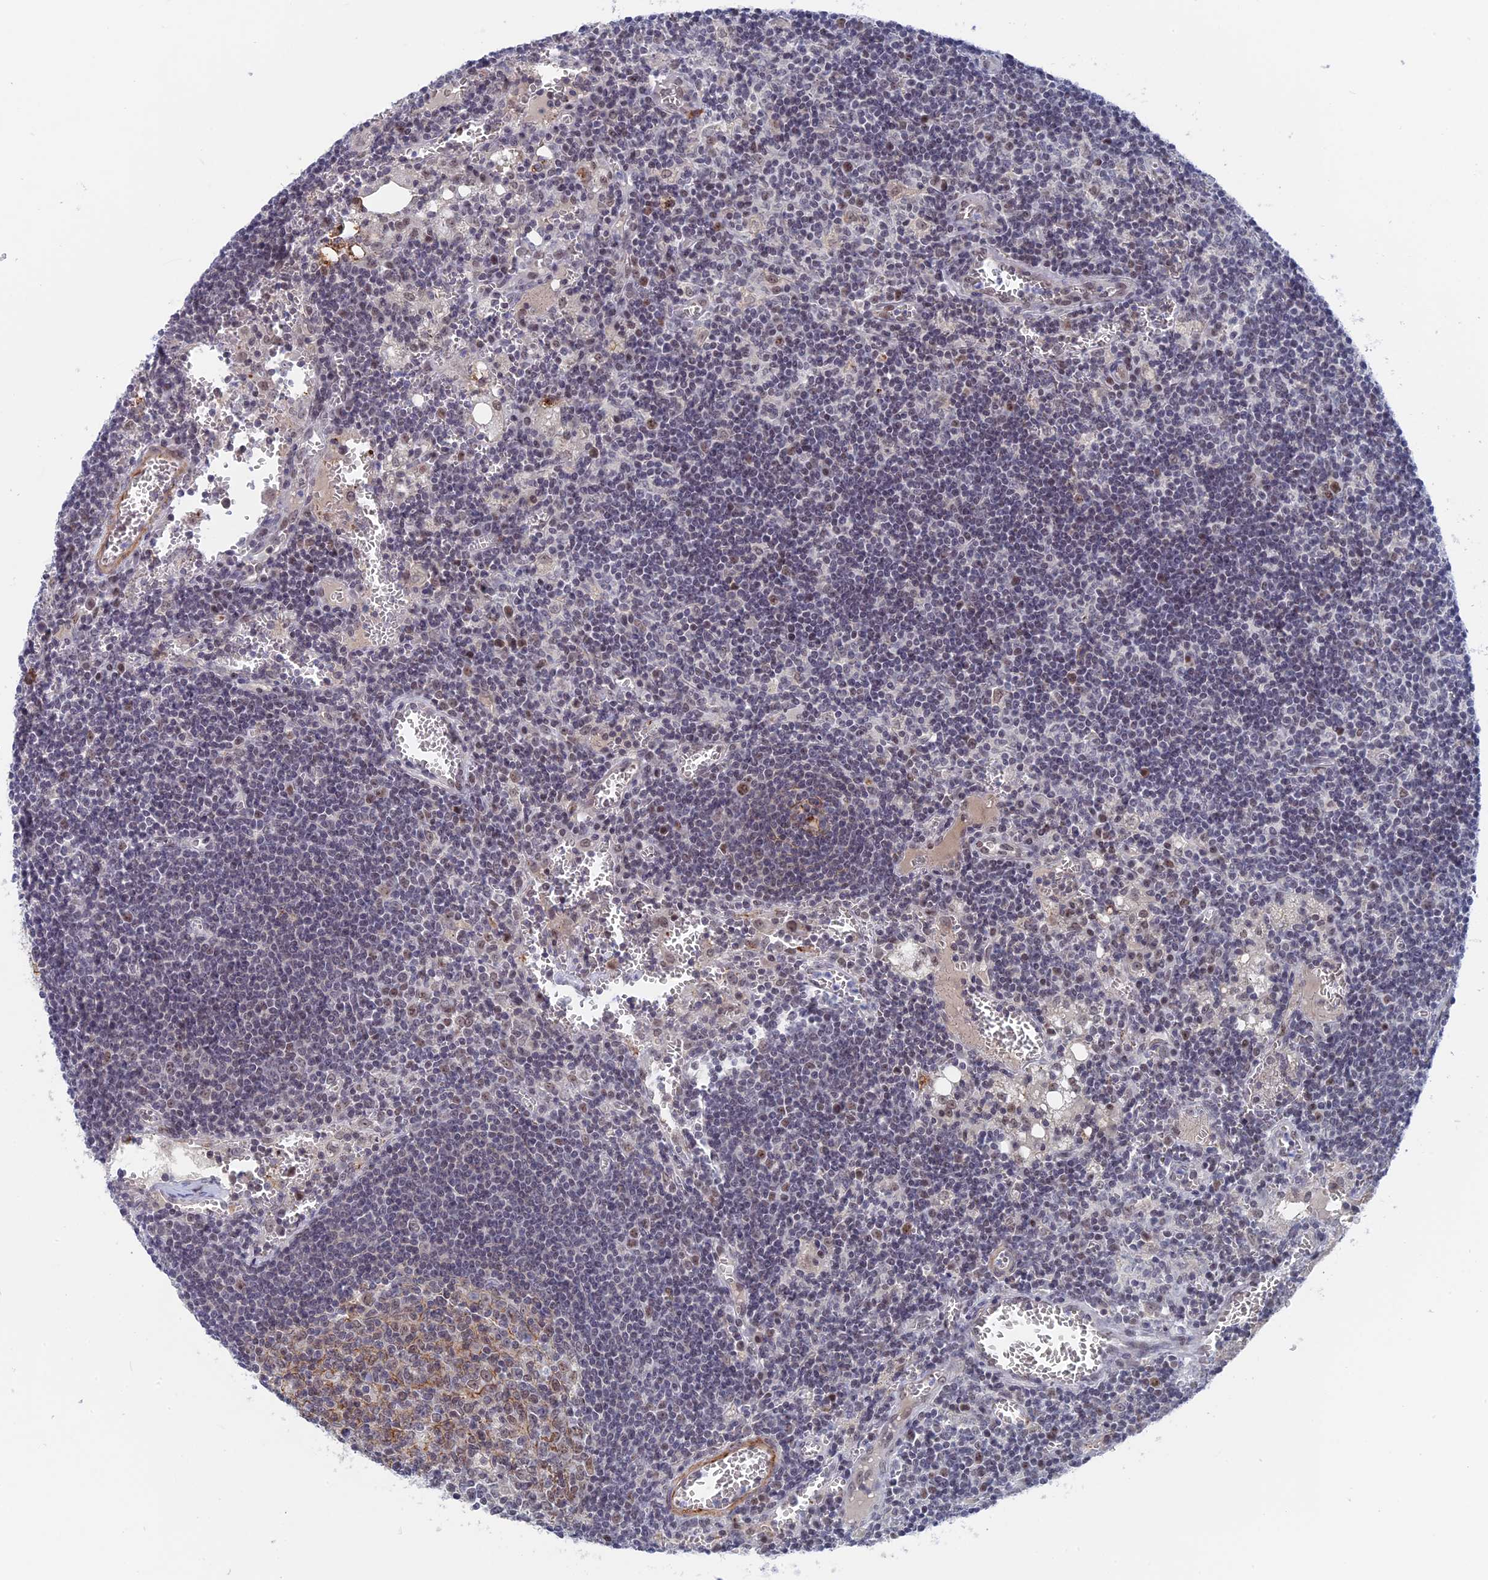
{"staining": {"intensity": "moderate", "quantity": "25%-75%", "location": "cytoplasmic/membranous"}, "tissue": "lymph node", "cell_type": "Germinal center cells", "image_type": "normal", "snomed": [{"axis": "morphology", "description": "Normal tissue, NOS"}, {"axis": "topography", "description": "Lymph node"}], "caption": "Moderate cytoplasmic/membranous expression for a protein is present in approximately 25%-75% of germinal center cells of unremarkable lymph node using immunohistochemistry.", "gene": "BRD2", "patient": {"sex": "female", "age": 73}}